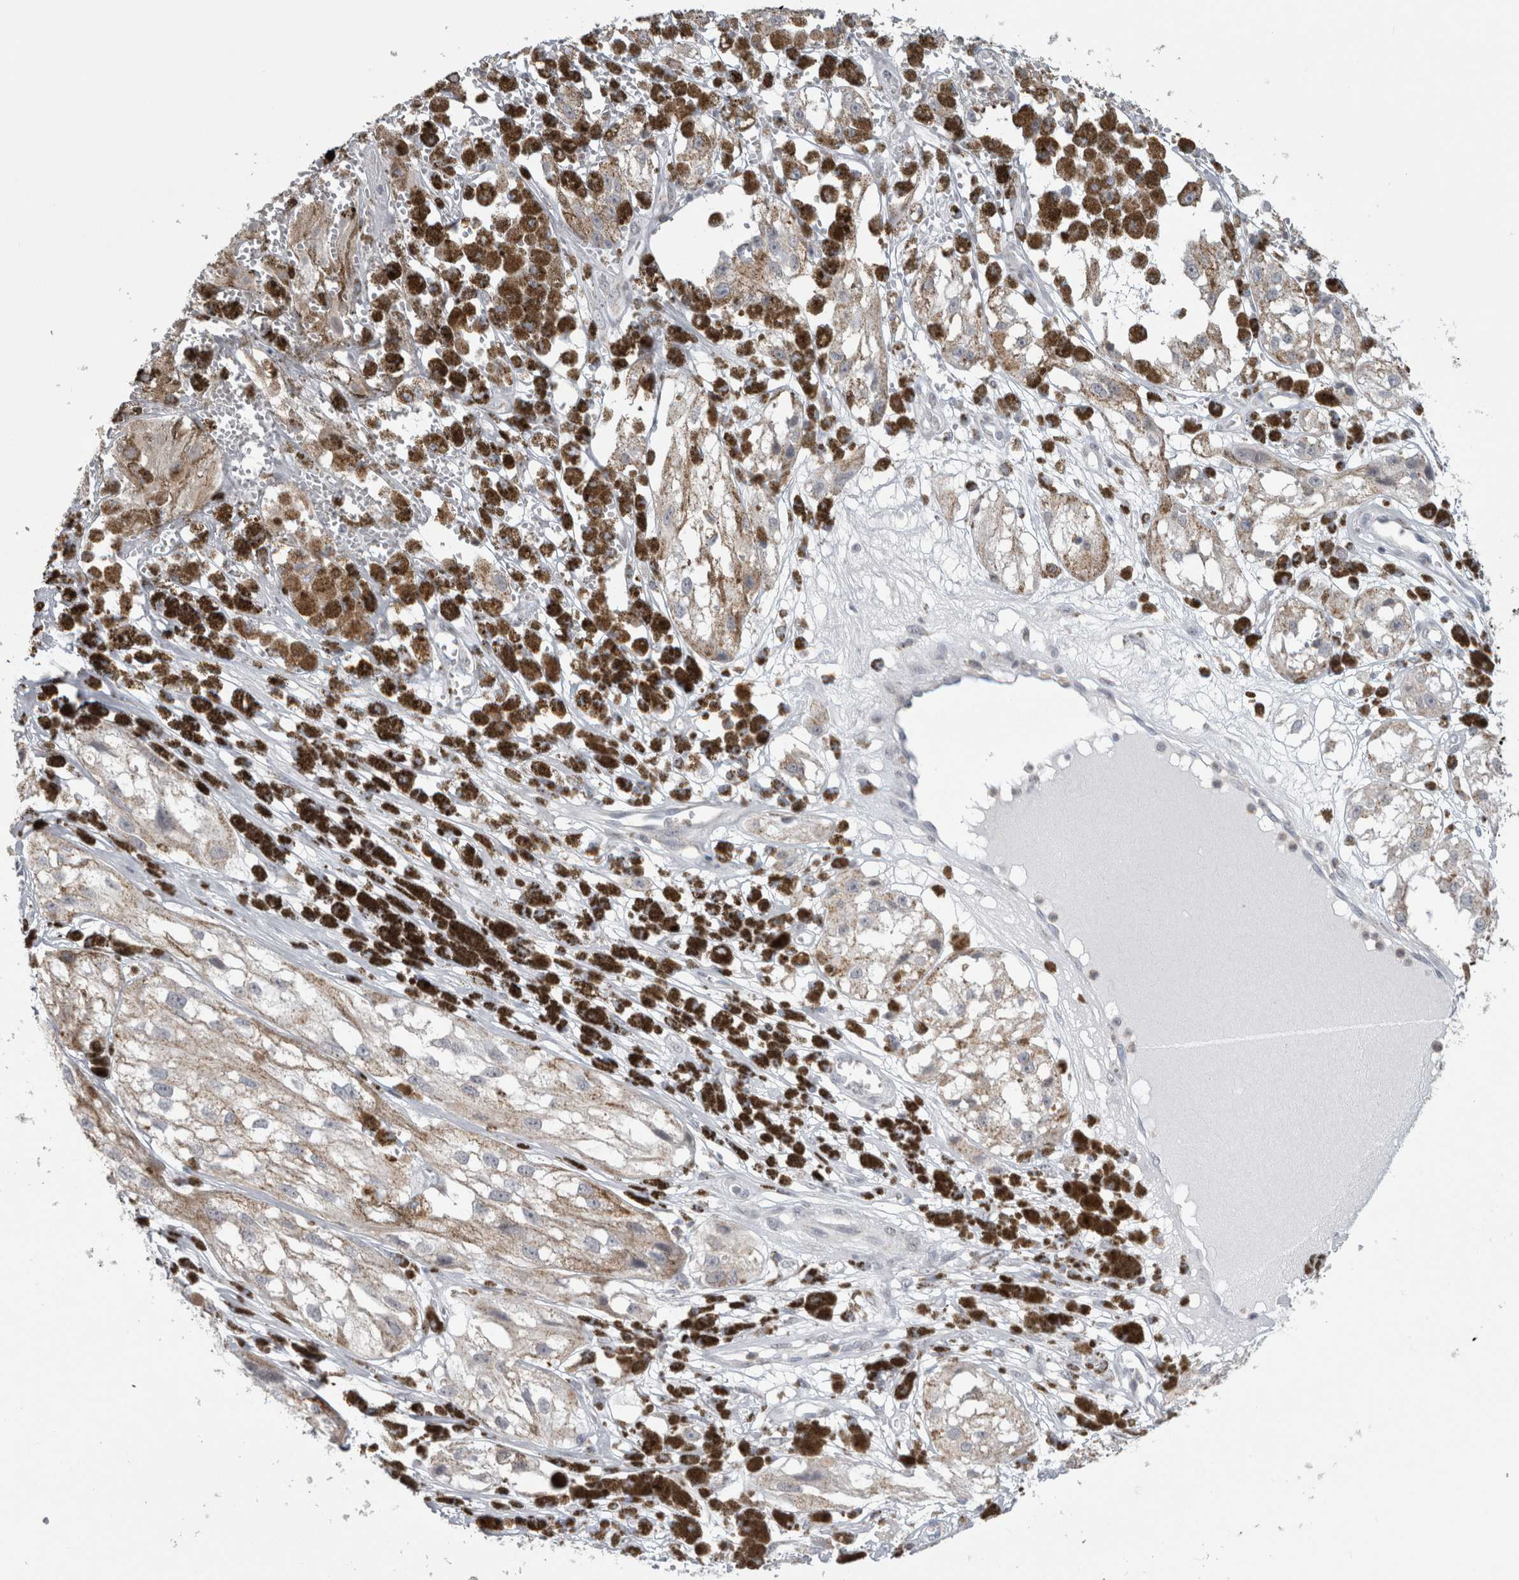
{"staining": {"intensity": "negative", "quantity": "none", "location": "none"}, "tissue": "melanoma", "cell_type": "Tumor cells", "image_type": "cancer", "snomed": [{"axis": "morphology", "description": "Malignant melanoma, NOS"}, {"axis": "topography", "description": "Skin"}], "caption": "A micrograph of human melanoma is negative for staining in tumor cells.", "gene": "PLIN1", "patient": {"sex": "male", "age": 88}}